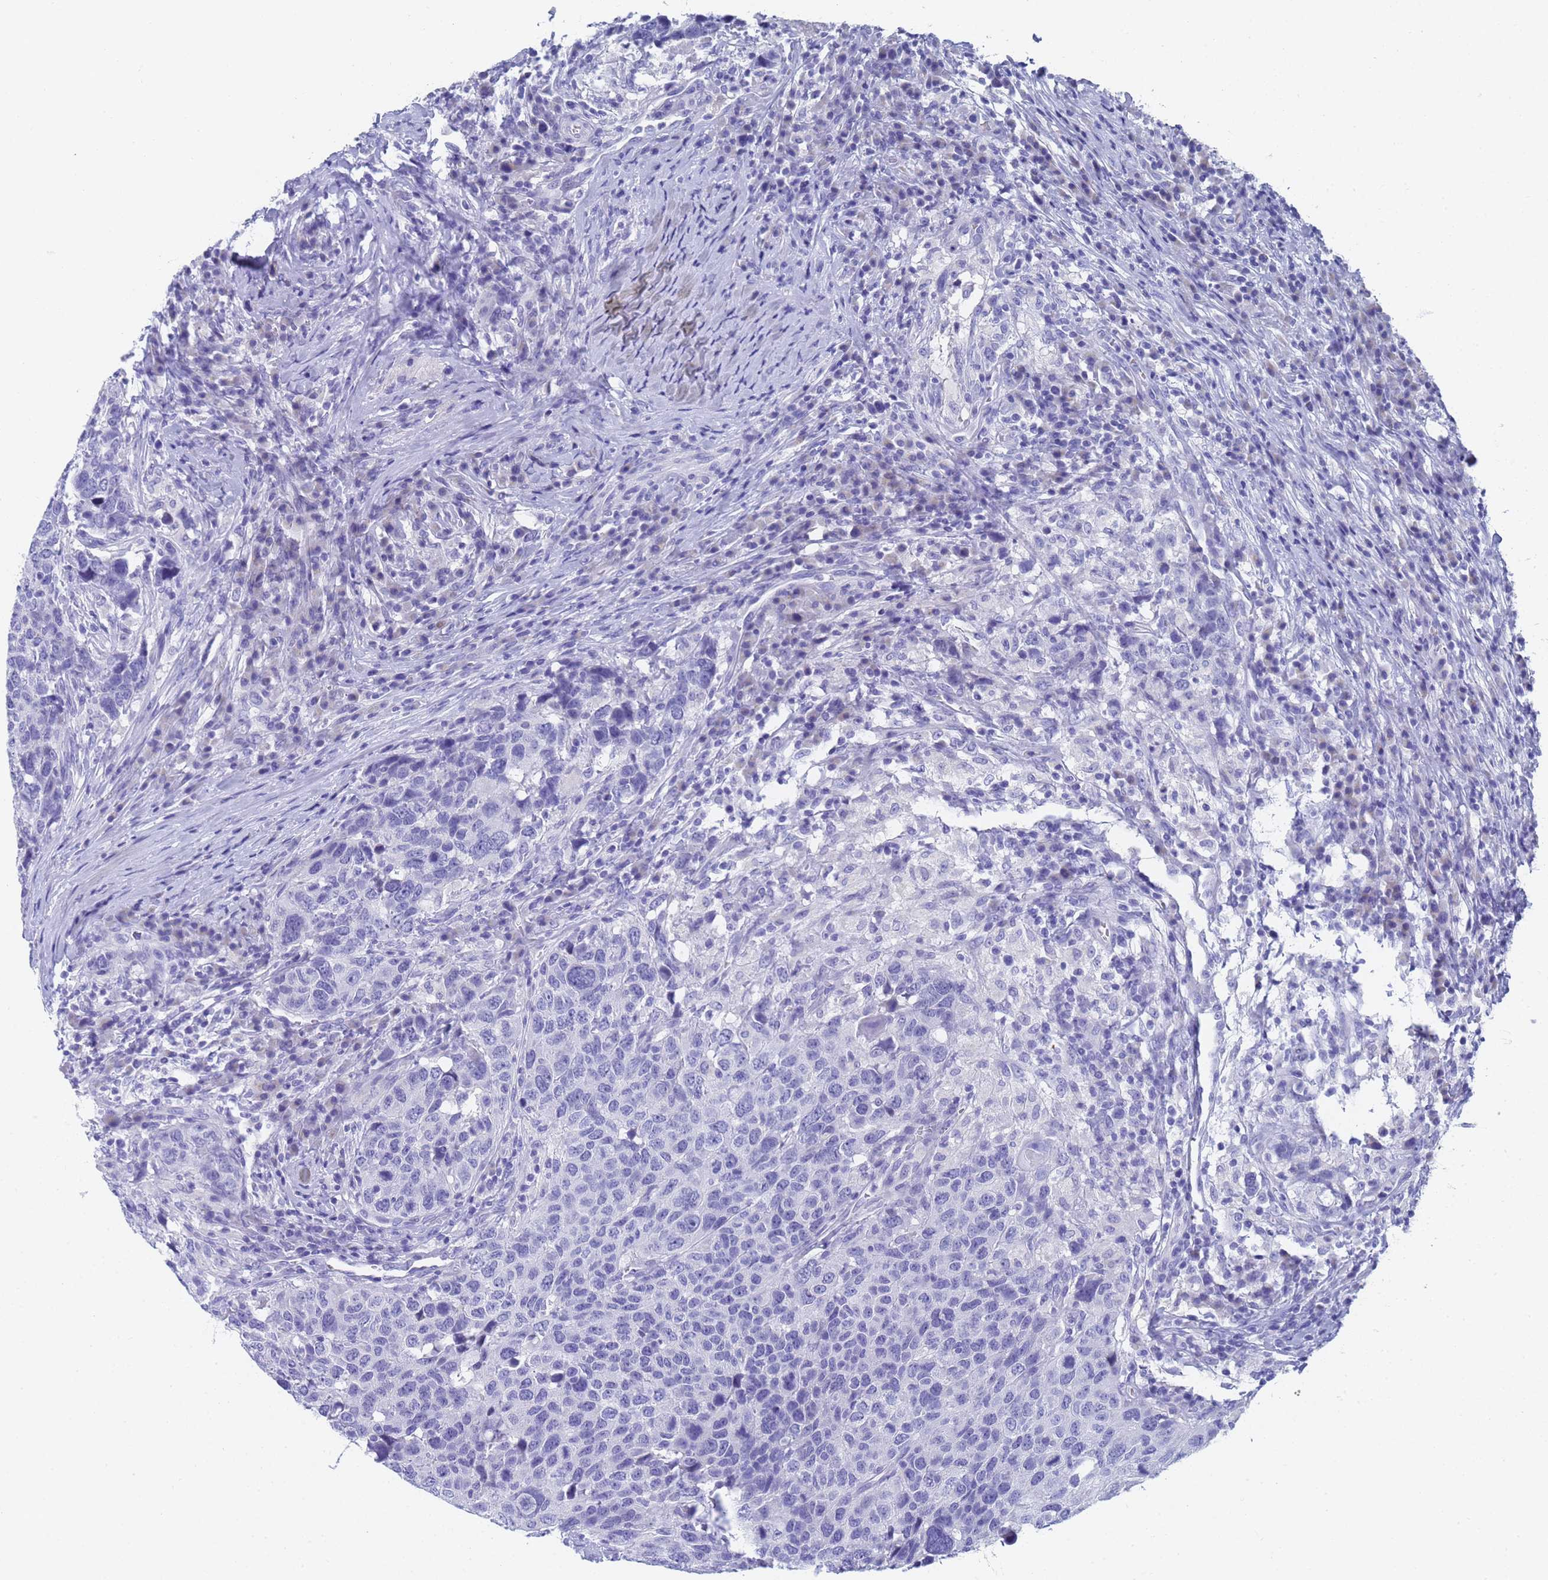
{"staining": {"intensity": "negative", "quantity": "none", "location": "none"}, "tissue": "head and neck cancer", "cell_type": "Tumor cells", "image_type": "cancer", "snomed": [{"axis": "morphology", "description": "Squamous cell carcinoma, NOS"}, {"axis": "topography", "description": "Head-Neck"}], "caption": "Head and neck cancer was stained to show a protein in brown. There is no significant positivity in tumor cells.", "gene": "STATH", "patient": {"sex": "male", "age": 66}}